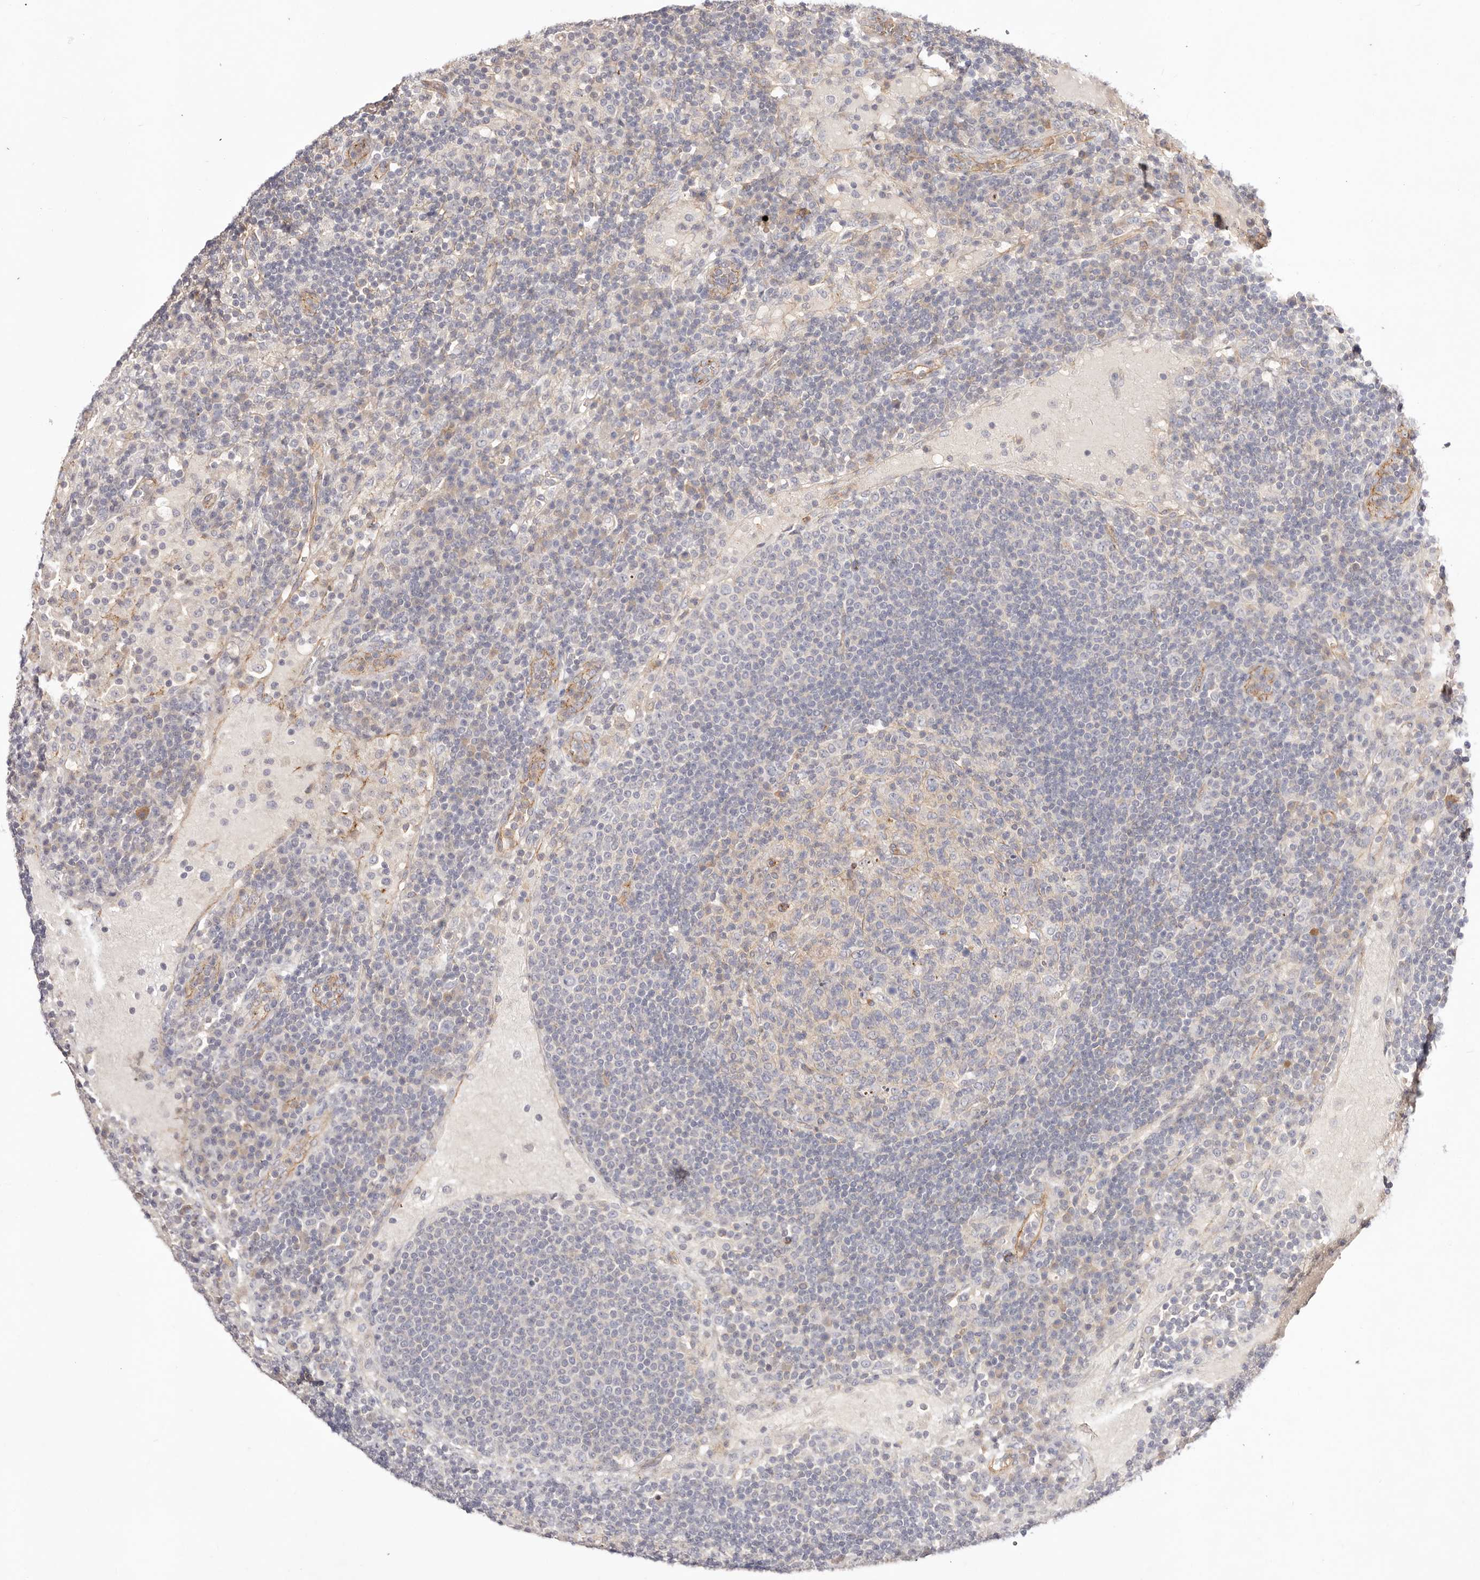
{"staining": {"intensity": "negative", "quantity": "none", "location": "none"}, "tissue": "lymph node", "cell_type": "Germinal center cells", "image_type": "normal", "snomed": [{"axis": "morphology", "description": "Normal tissue, NOS"}, {"axis": "topography", "description": "Lymph node"}], "caption": "Immunohistochemistry histopathology image of benign human lymph node stained for a protein (brown), which displays no expression in germinal center cells. Brightfield microscopy of immunohistochemistry stained with DAB (brown) and hematoxylin (blue), captured at high magnification.", "gene": "SLC35B2", "patient": {"sex": "female", "age": 53}}